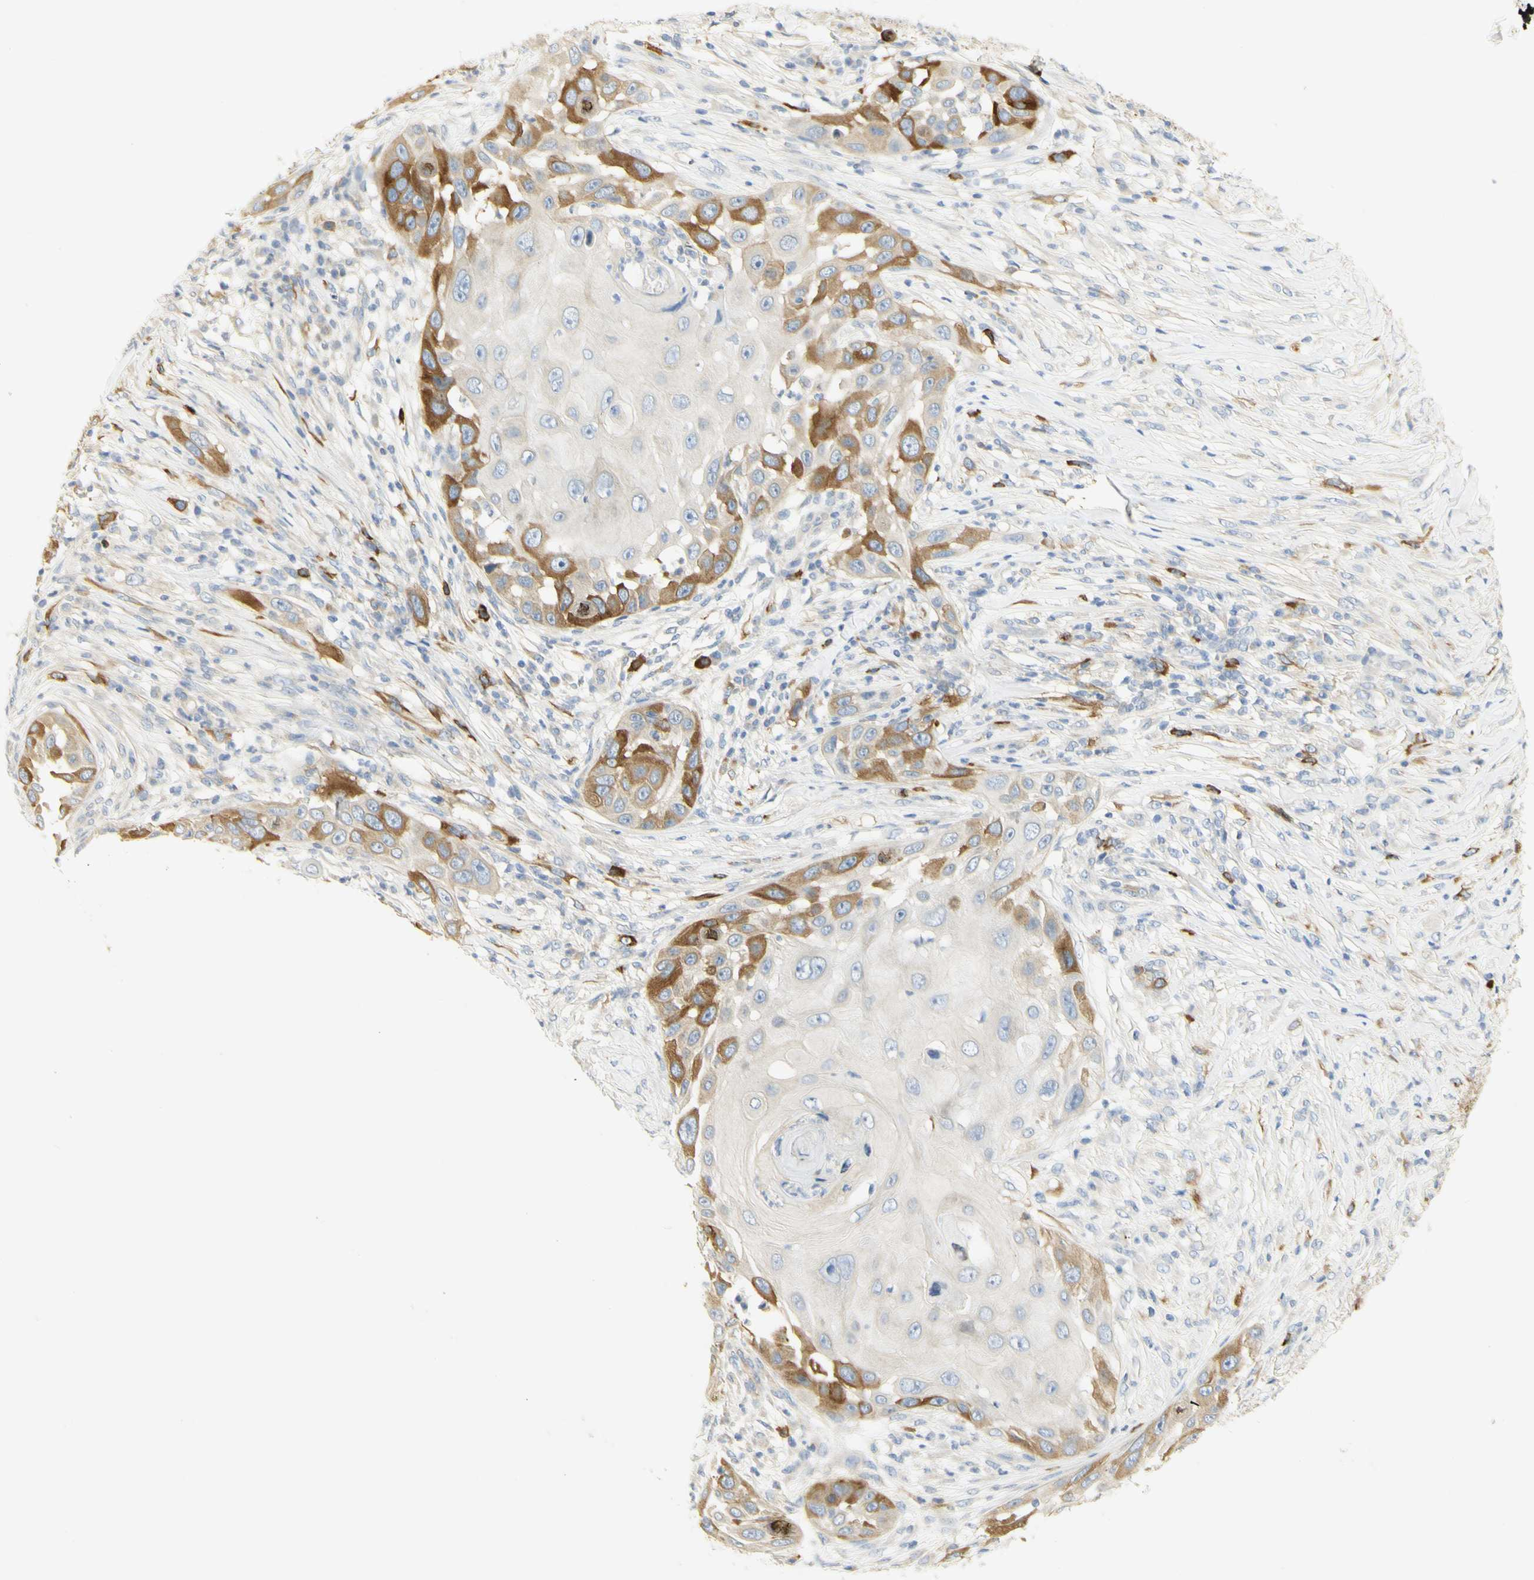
{"staining": {"intensity": "strong", "quantity": "25%-75%", "location": "cytoplasmic/membranous"}, "tissue": "skin cancer", "cell_type": "Tumor cells", "image_type": "cancer", "snomed": [{"axis": "morphology", "description": "Squamous cell carcinoma, NOS"}, {"axis": "topography", "description": "Skin"}], "caption": "Skin cancer (squamous cell carcinoma) stained for a protein (brown) reveals strong cytoplasmic/membranous positive positivity in about 25%-75% of tumor cells.", "gene": "KIF11", "patient": {"sex": "female", "age": 44}}